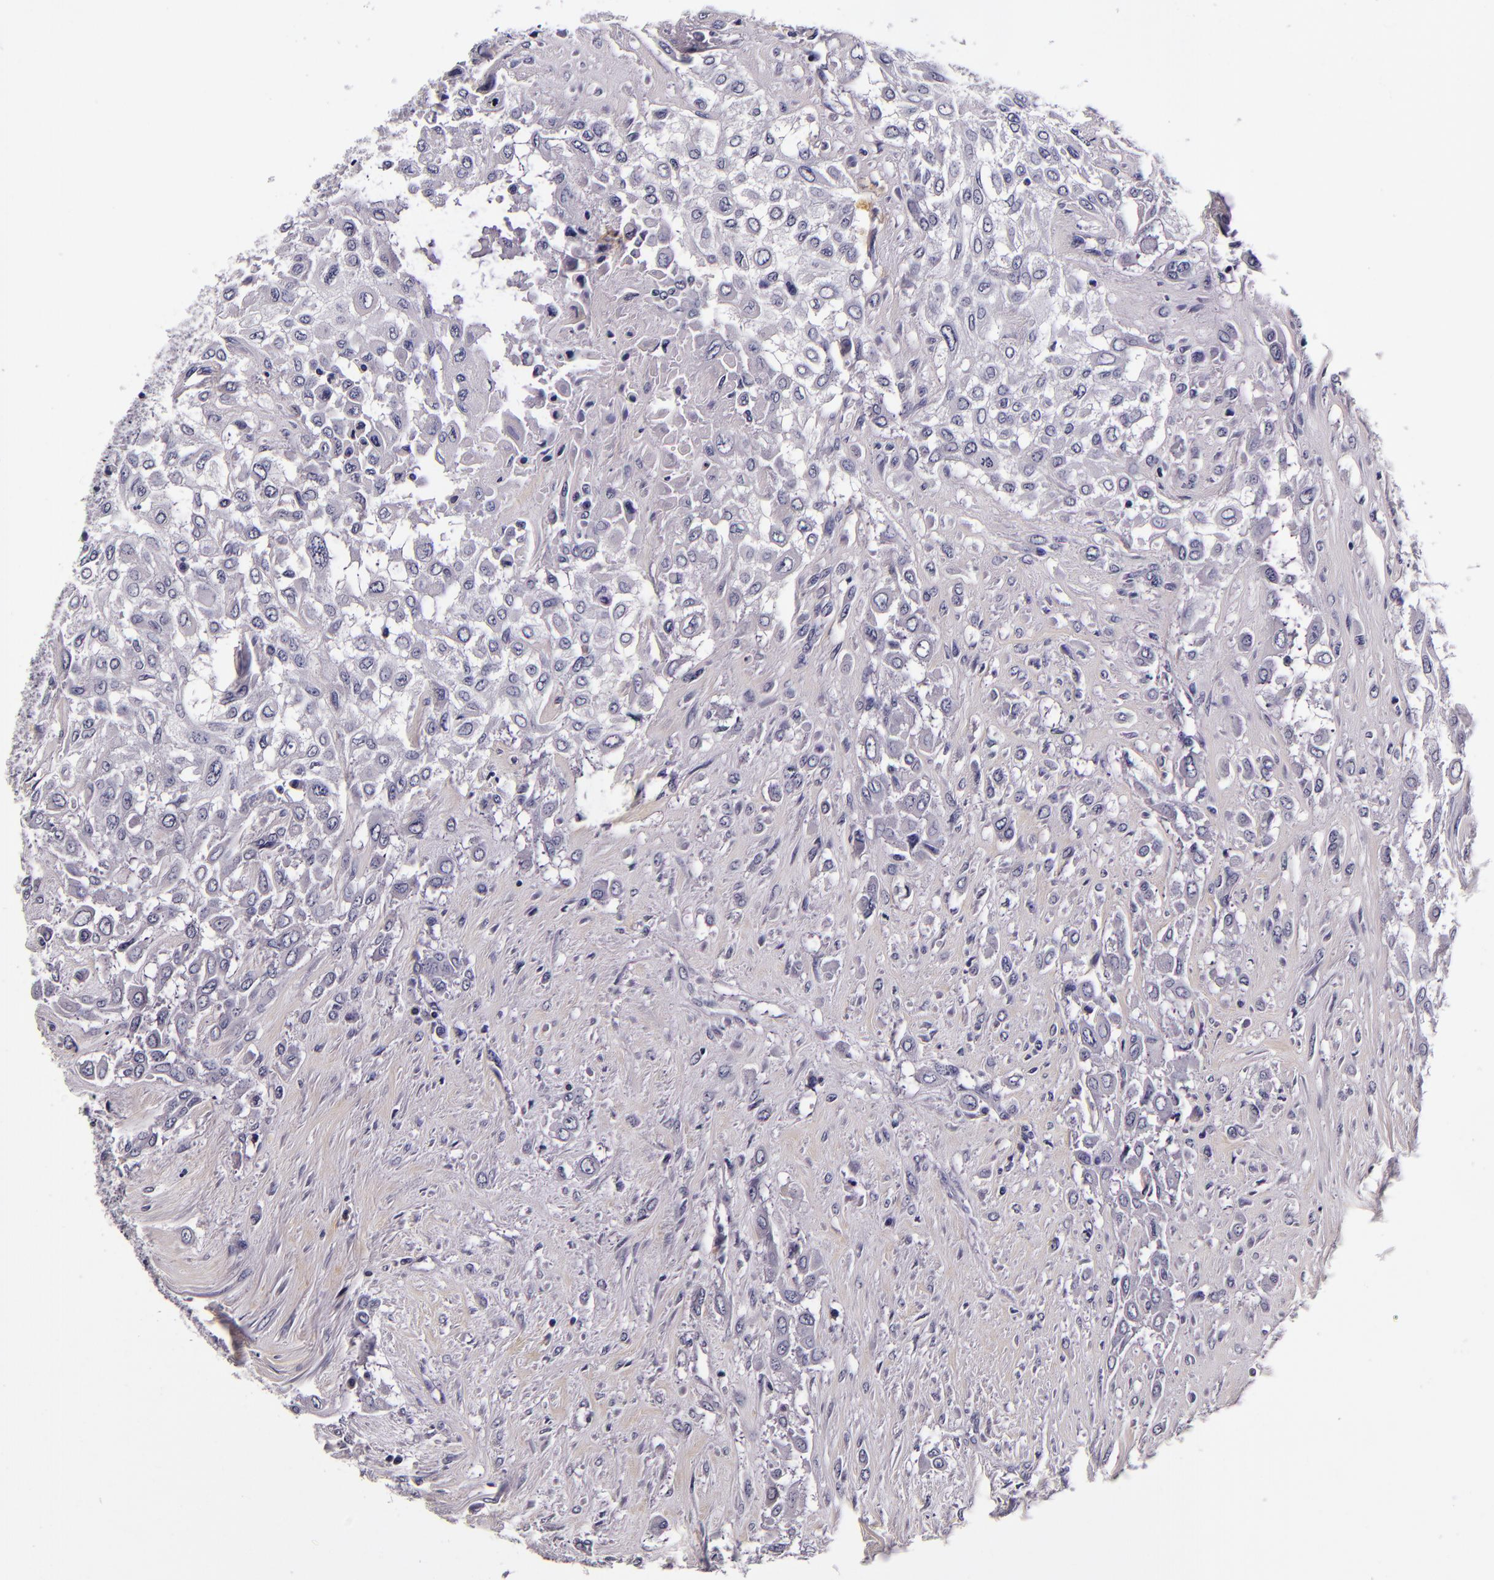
{"staining": {"intensity": "negative", "quantity": "none", "location": "none"}, "tissue": "urothelial cancer", "cell_type": "Tumor cells", "image_type": "cancer", "snomed": [{"axis": "morphology", "description": "Urothelial carcinoma, High grade"}, {"axis": "topography", "description": "Urinary bladder"}], "caption": "Protein analysis of urothelial carcinoma (high-grade) demonstrates no significant positivity in tumor cells.", "gene": "FBN1", "patient": {"sex": "male", "age": 57}}